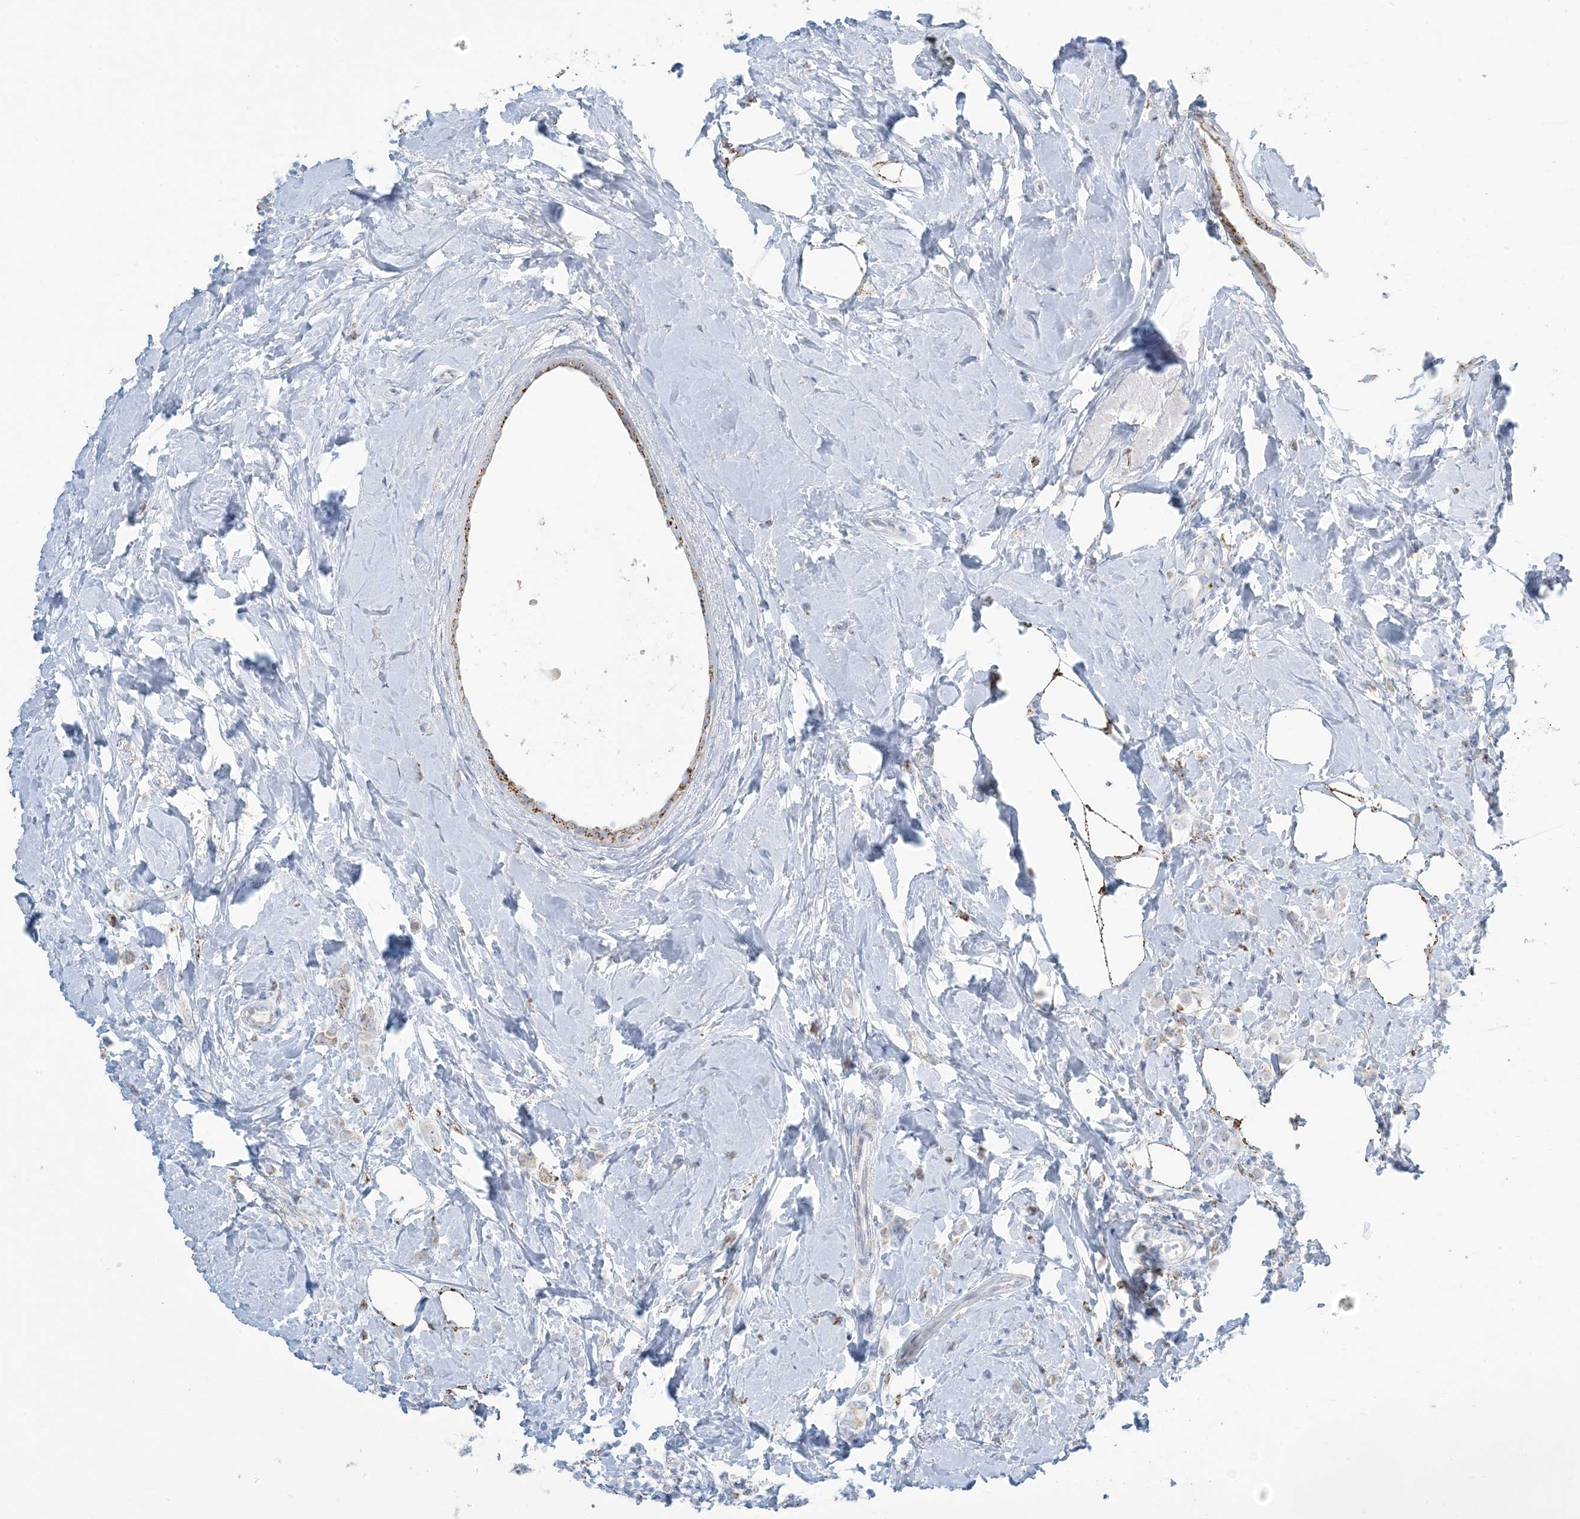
{"staining": {"intensity": "negative", "quantity": "none", "location": "none"}, "tissue": "breast cancer", "cell_type": "Tumor cells", "image_type": "cancer", "snomed": [{"axis": "morphology", "description": "Lobular carcinoma"}, {"axis": "topography", "description": "Breast"}], "caption": "Immunohistochemistry of breast lobular carcinoma exhibits no positivity in tumor cells. The staining was performed using DAB to visualize the protein expression in brown, while the nuclei were stained in blue with hematoxylin (Magnification: 20x).", "gene": "ZDHHC4", "patient": {"sex": "female", "age": 47}}